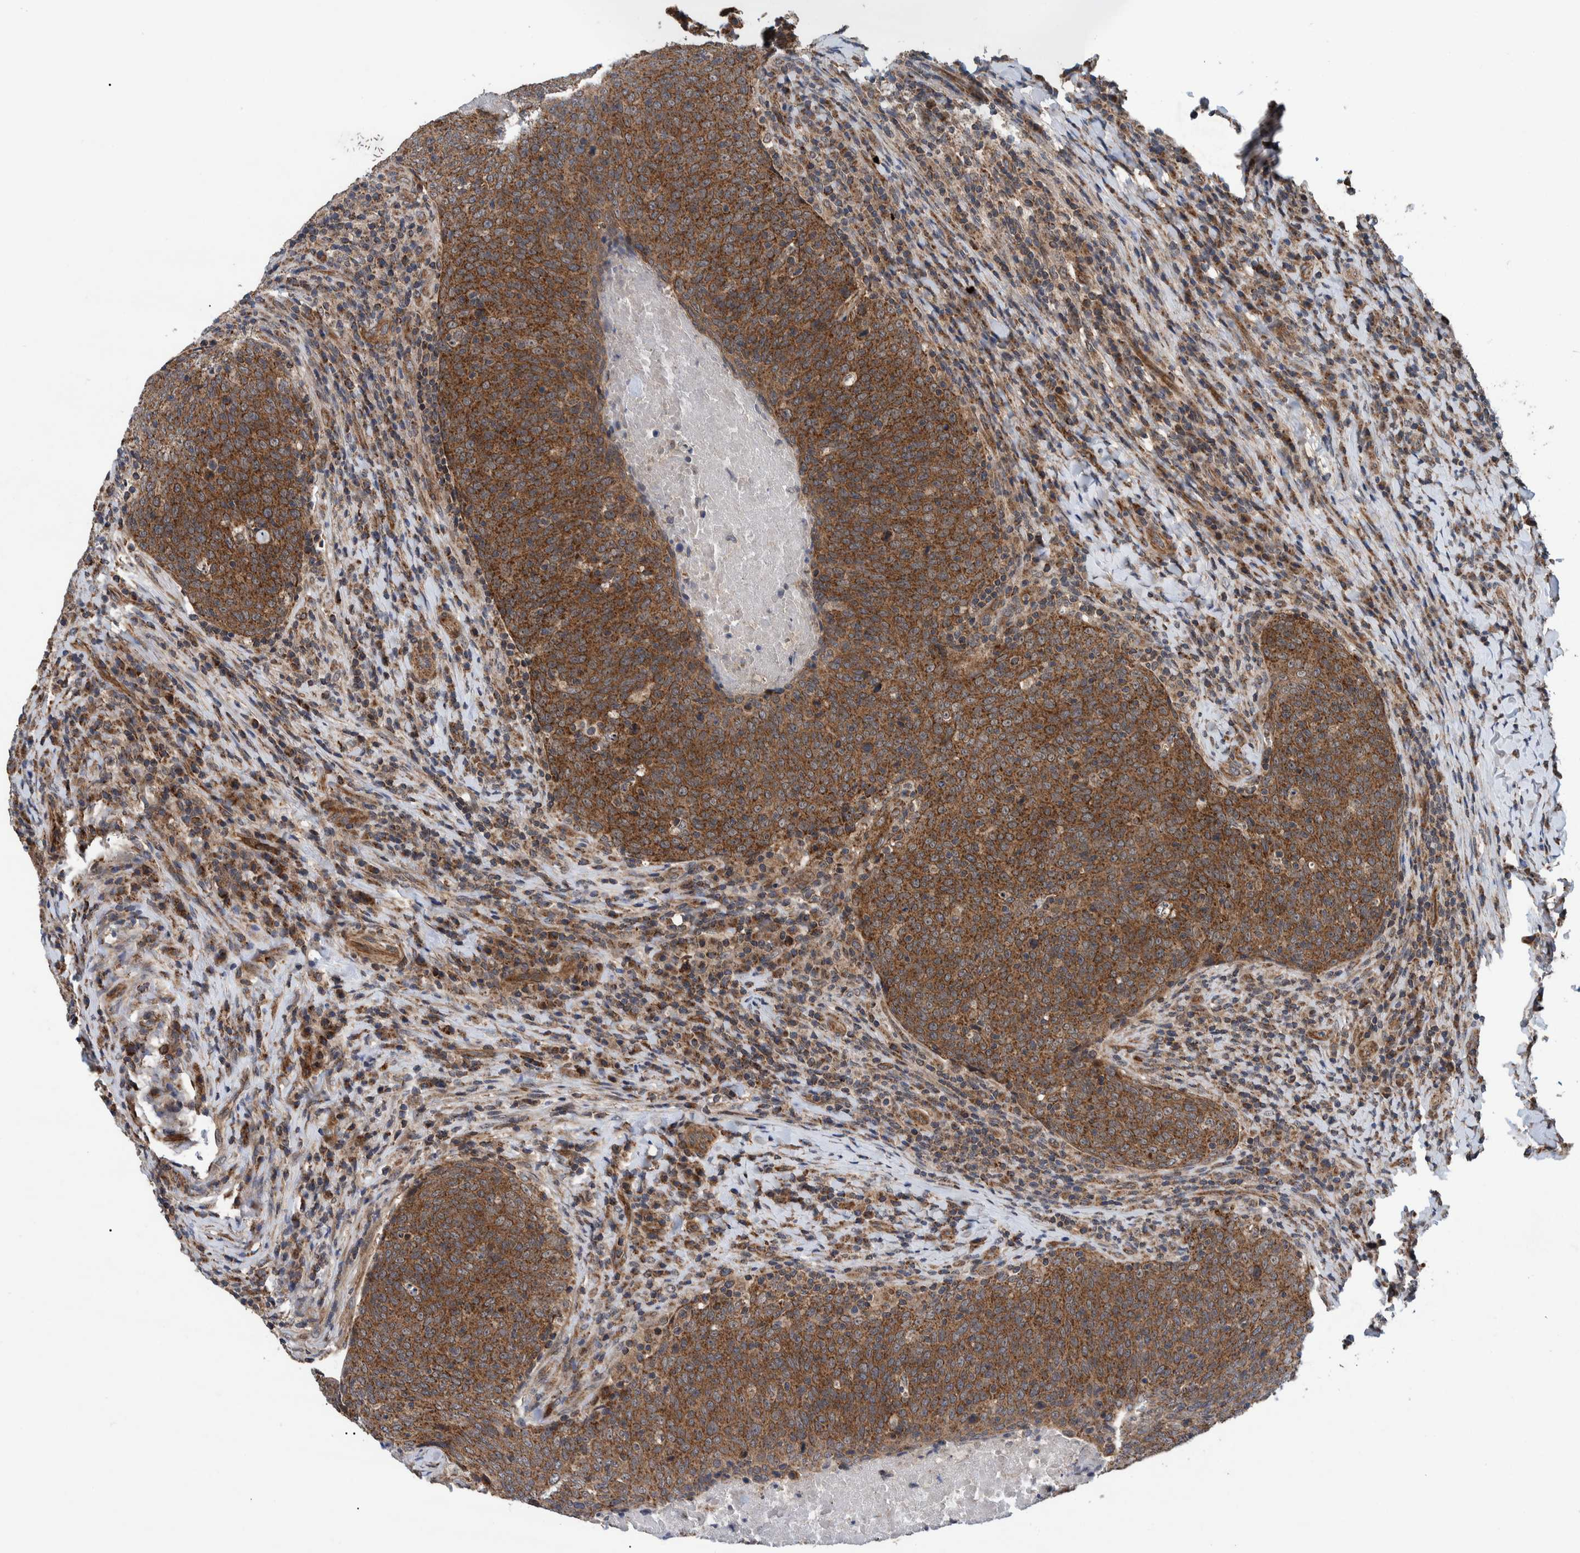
{"staining": {"intensity": "strong", "quantity": ">75%", "location": "cytoplasmic/membranous"}, "tissue": "head and neck cancer", "cell_type": "Tumor cells", "image_type": "cancer", "snomed": [{"axis": "morphology", "description": "Squamous cell carcinoma, NOS"}, {"axis": "morphology", "description": "Squamous cell carcinoma, metastatic, NOS"}, {"axis": "topography", "description": "Lymph node"}, {"axis": "topography", "description": "Head-Neck"}], "caption": "Immunohistochemistry staining of head and neck cancer, which shows high levels of strong cytoplasmic/membranous positivity in about >75% of tumor cells indicating strong cytoplasmic/membranous protein positivity. The staining was performed using DAB (brown) for protein detection and nuclei were counterstained in hematoxylin (blue).", "gene": "MRPS7", "patient": {"sex": "male", "age": 62}}